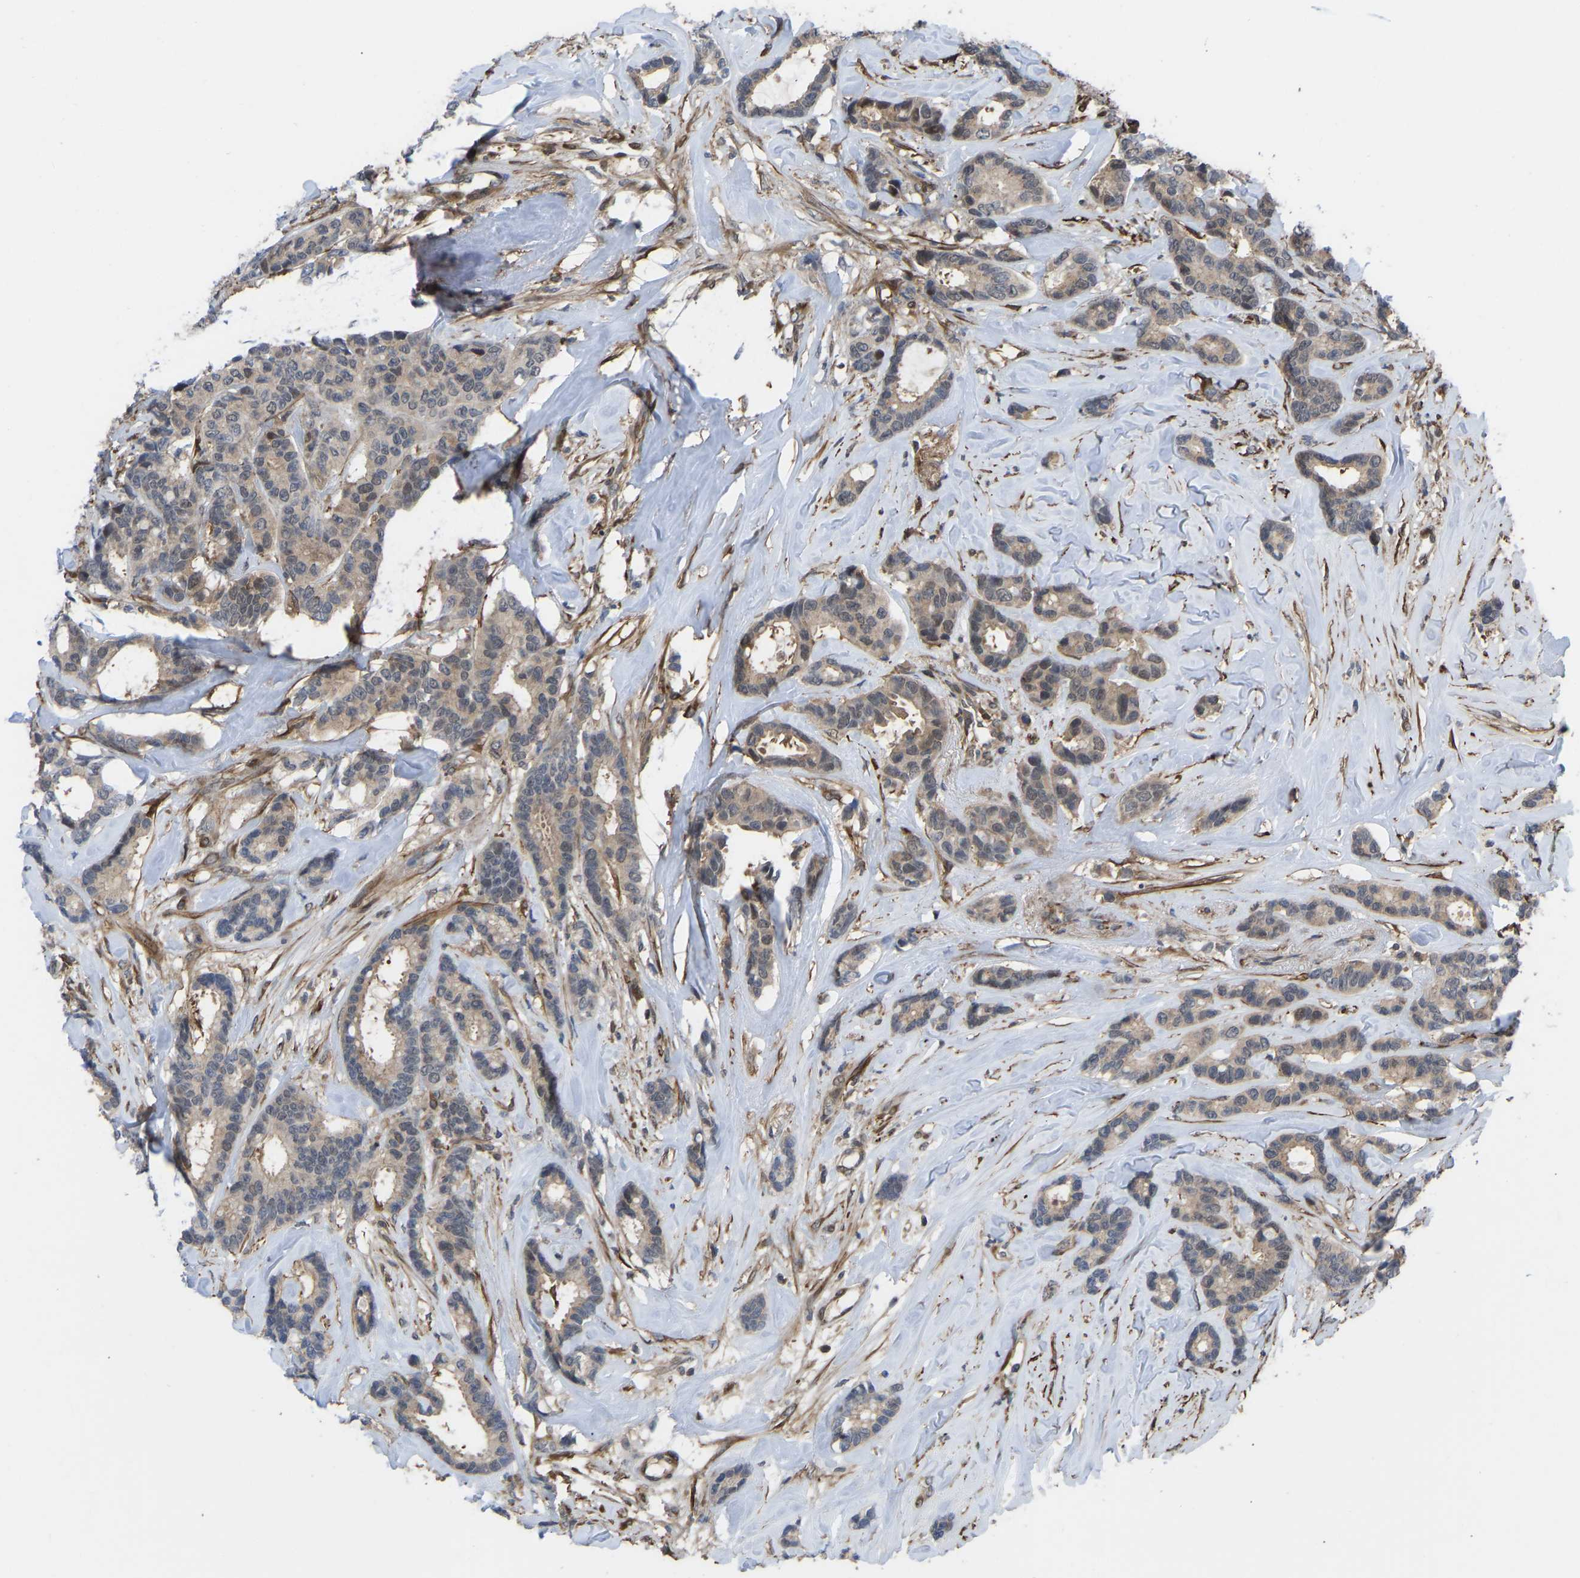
{"staining": {"intensity": "weak", "quantity": "25%-75%", "location": "cytoplasmic/membranous"}, "tissue": "breast cancer", "cell_type": "Tumor cells", "image_type": "cancer", "snomed": [{"axis": "morphology", "description": "Duct carcinoma"}, {"axis": "topography", "description": "Breast"}], "caption": "Weak cytoplasmic/membranous protein positivity is identified in about 25%-75% of tumor cells in intraductal carcinoma (breast).", "gene": "CYP7B1", "patient": {"sex": "female", "age": 87}}